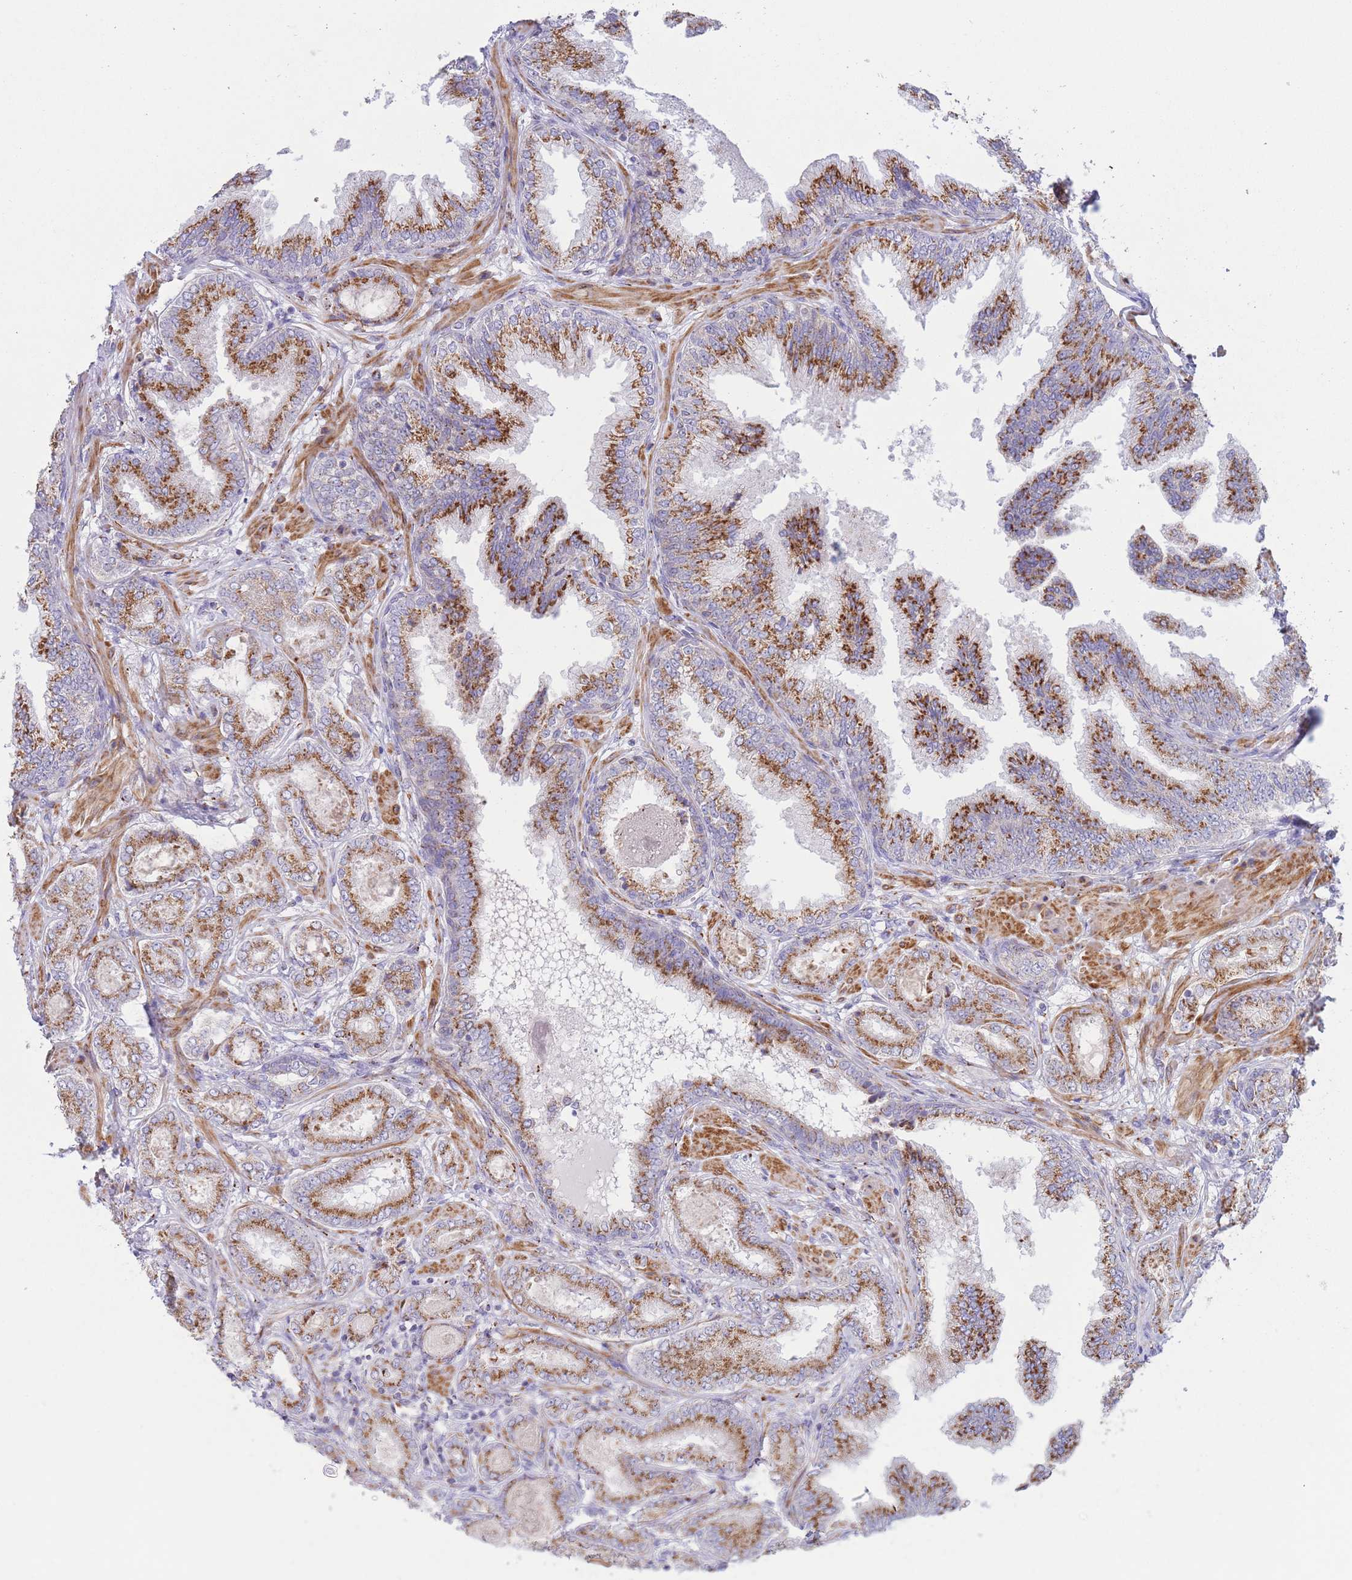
{"staining": {"intensity": "moderate", "quantity": ">75%", "location": "cytoplasmic/membranous"}, "tissue": "prostate cancer", "cell_type": "Tumor cells", "image_type": "cancer", "snomed": [{"axis": "morphology", "description": "Adenocarcinoma, Low grade"}, {"axis": "topography", "description": "Prostate"}], "caption": "Prostate cancer (low-grade adenocarcinoma) stained with a brown dye demonstrates moderate cytoplasmic/membranous positive positivity in about >75% of tumor cells.", "gene": "MPND", "patient": {"sex": "male", "age": 63}}